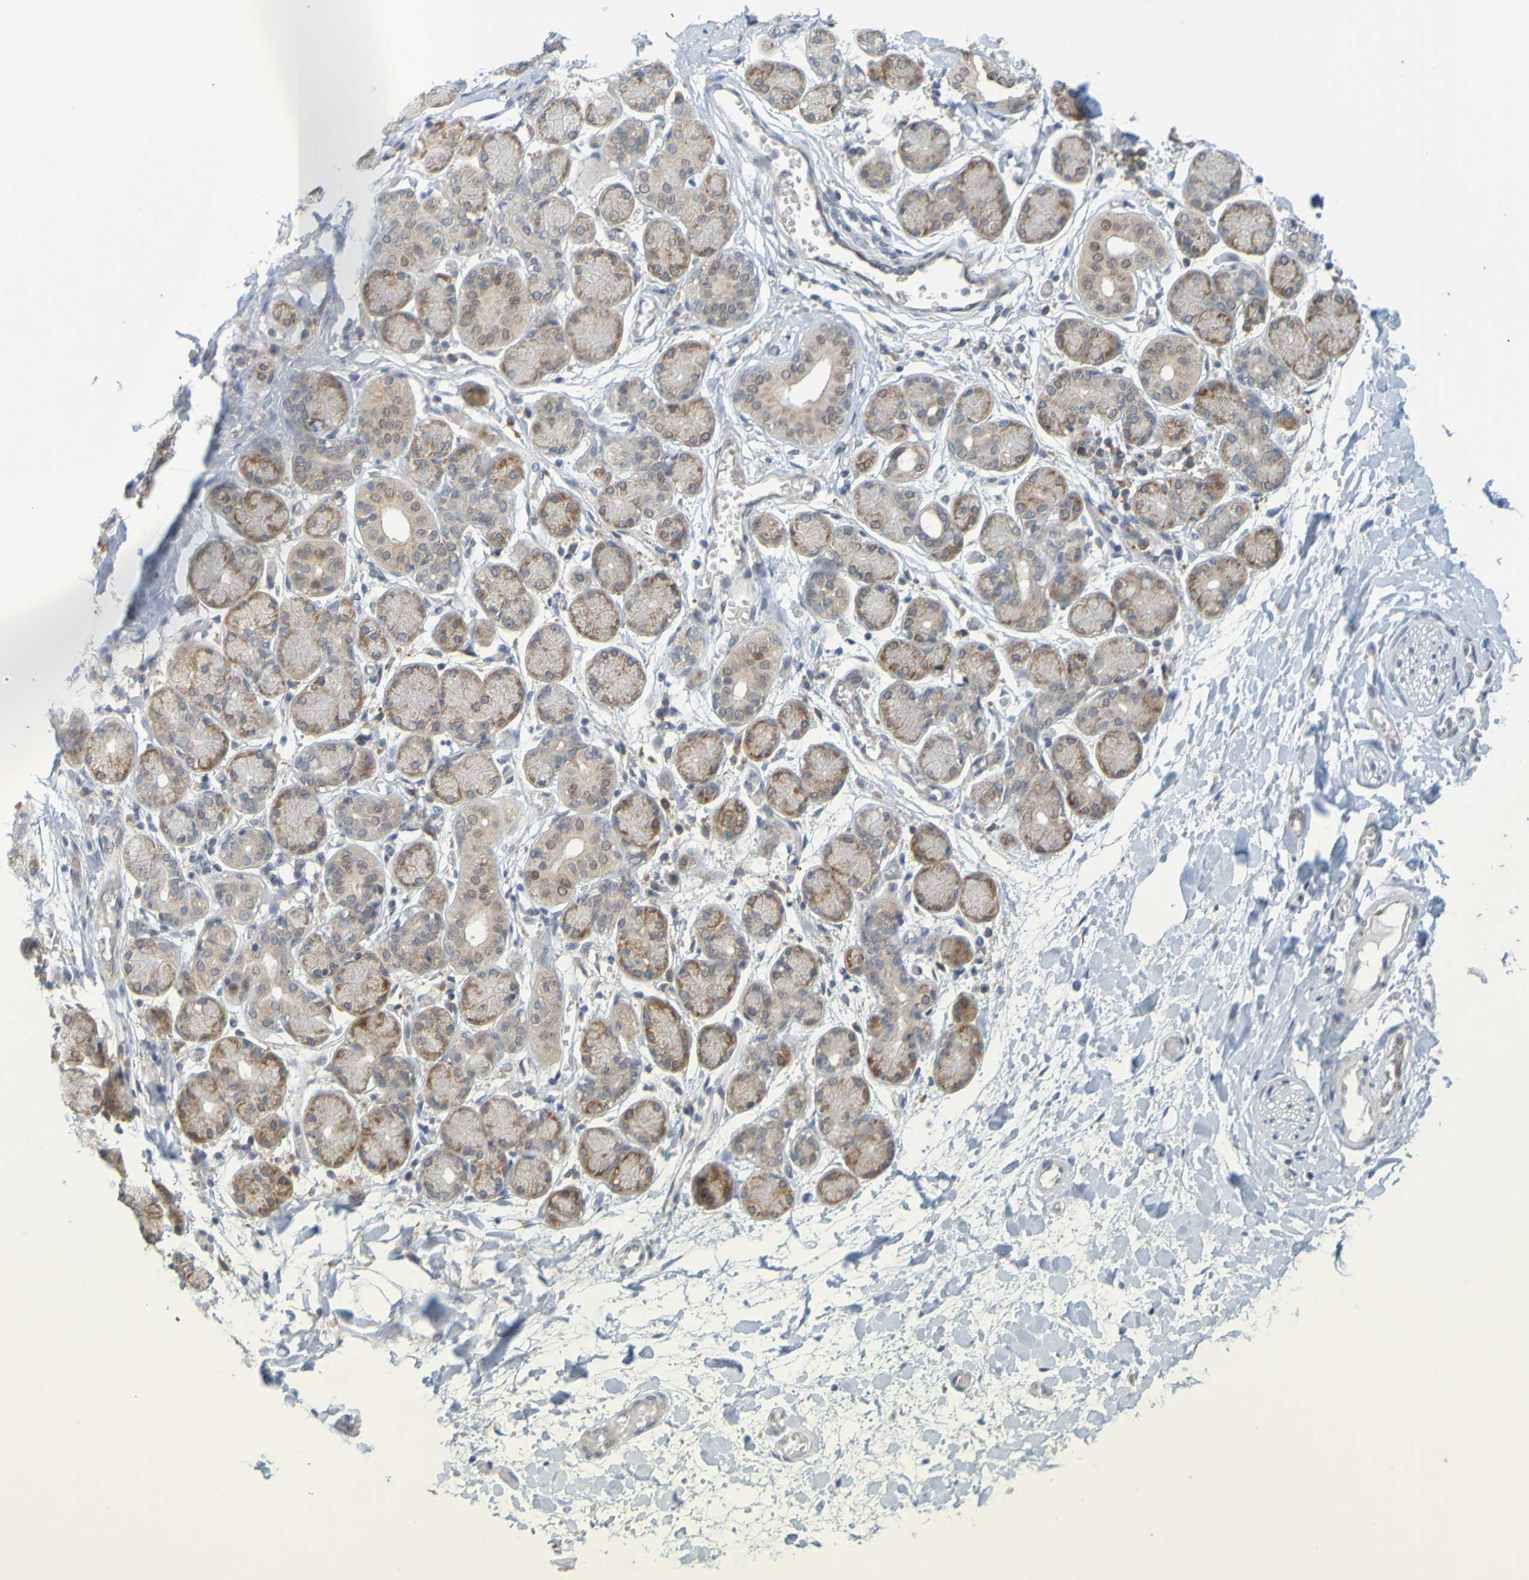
{"staining": {"intensity": "moderate", "quantity": "25%-75%", "location": "cytoplasmic/membranous"}, "tissue": "salivary gland", "cell_type": "Glandular cells", "image_type": "normal", "snomed": [{"axis": "morphology", "description": "Normal tissue, NOS"}, {"axis": "topography", "description": "Salivary gland"}], "caption": "DAB (3,3'-diaminobenzidine) immunohistochemical staining of benign human salivary gland reveals moderate cytoplasmic/membranous protein positivity in about 25%-75% of glandular cells. Ihc stains the protein of interest in brown and the nuclei are stained blue.", "gene": "MOGS", "patient": {"sex": "female", "age": 24}}